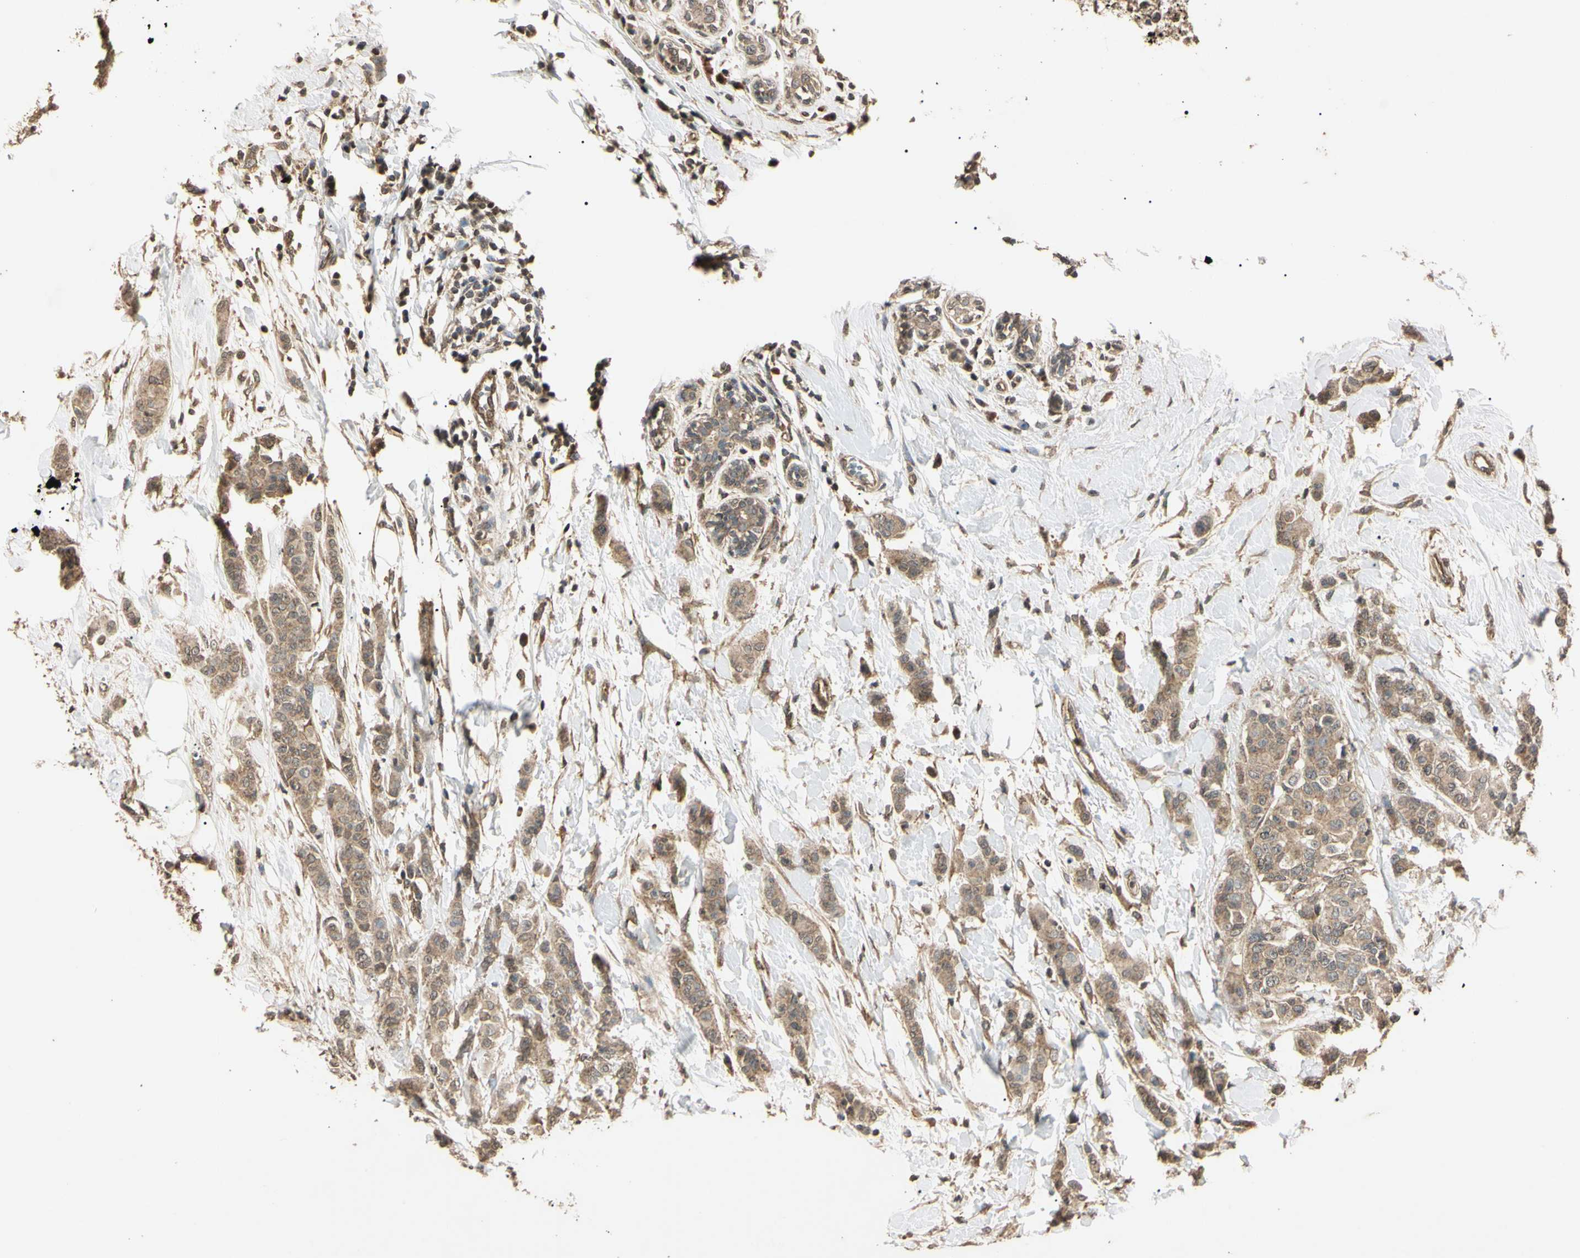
{"staining": {"intensity": "moderate", "quantity": "25%-75%", "location": "cytoplasmic/membranous"}, "tissue": "breast cancer", "cell_type": "Tumor cells", "image_type": "cancer", "snomed": [{"axis": "morphology", "description": "Normal tissue, NOS"}, {"axis": "morphology", "description": "Duct carcinoma"}, {"axis": "topography", "description": "Breast"}], "caption": "The immunohistochemical stain shows moderate cytoplasmic/membranous staining in tumor cells of breast cancer (intraductal carcinoma) tissue.", "gene": "EPN1", "patient": {"sex": "female", "age": 40}}